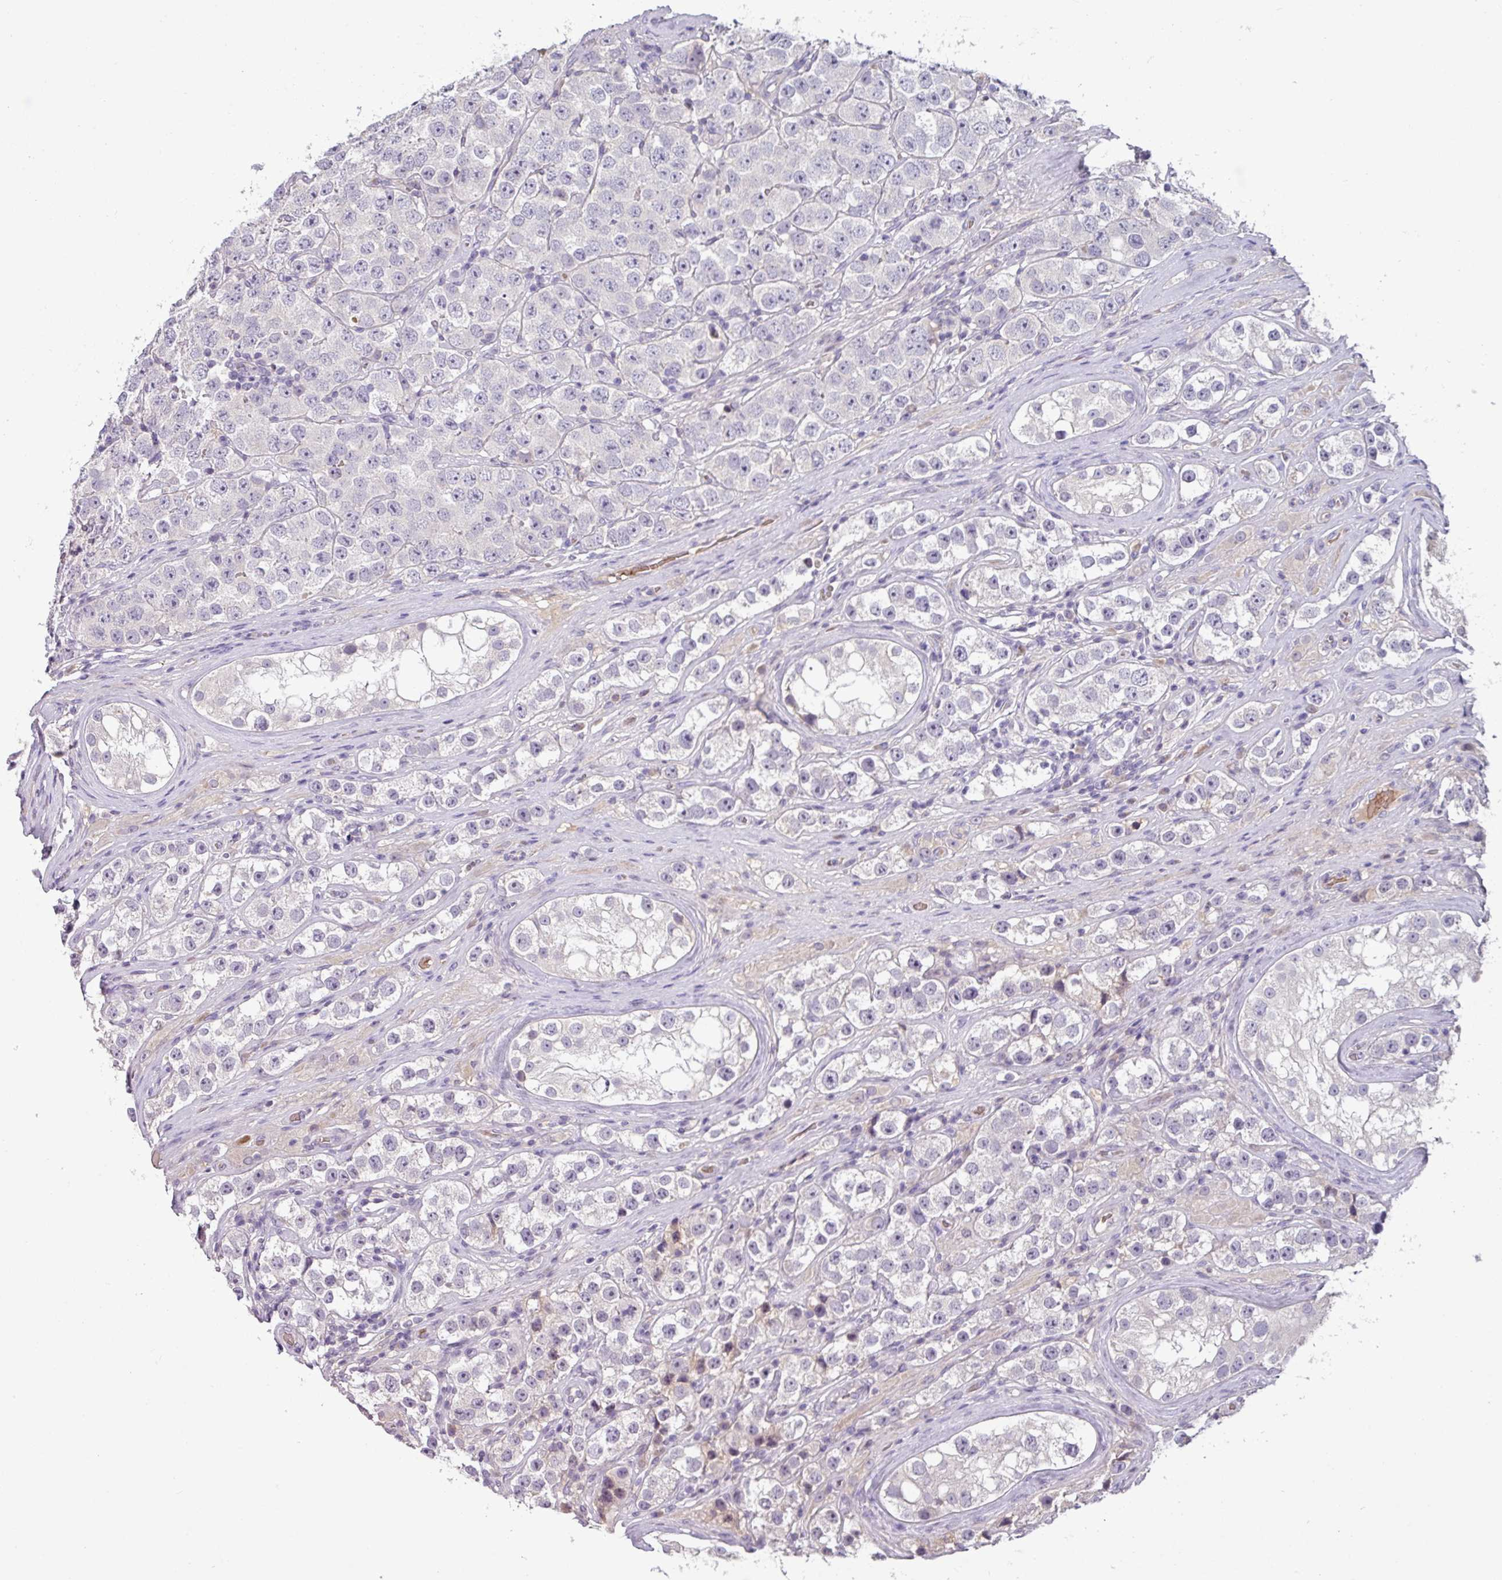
{"staining": {"intensity": "negative", "quantity": "none", "location": "none"}, "tissue": "testis cancer", "cell_type": "Tumor cells", "image_type": "cancer", "snomed": [{"axis": "morphology", "description": "Seminoma, NOS"}, {"axis": "topography", "description": "Testis"}], "caption": "Testis seminoma was stained to show a protein in brown. There is no significant positivity in tumor cells.", "gene": "SLC5A10", "patient": {"sex": "male", "age": 28}}